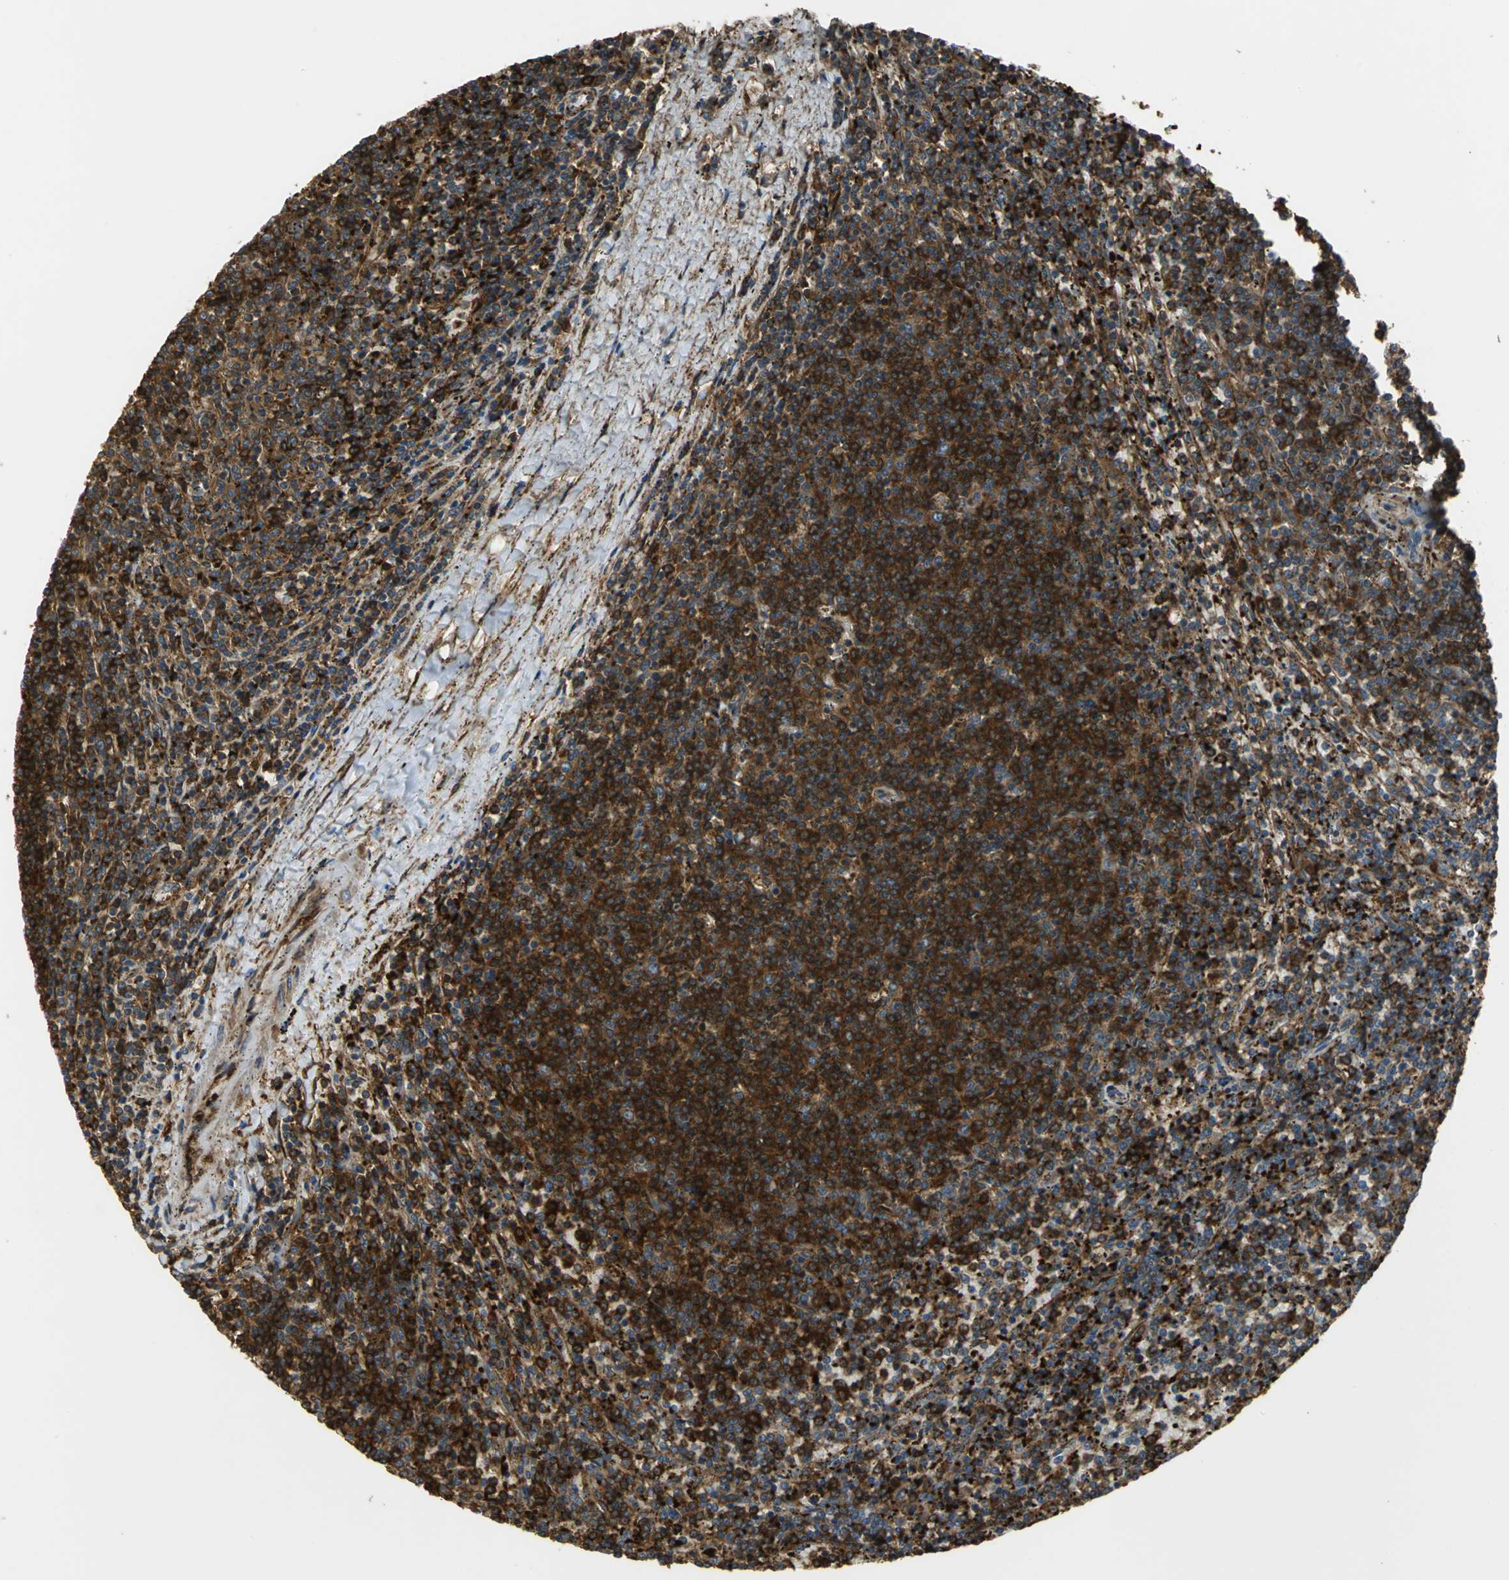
{"staining": {"intensity": "strong", "quantity": ">75%", "location": "cytoplasmic/membranous"}, "tissue": "lymphoma", "cell_type": "Tumor cells", "image_type": "cancer", "snomed": [{"axis": "morphology", "description": "Malignant lymphoma, non-Hodgkin's type, Low grade"}, {"axis": "topography", "description": "Spleen"}], "caption": "Low-grade malignant lymphoma, non-Hodgkin's type stained for a protein (brown) demonstrates strong cytoplasmic/membranous positive staining in about >75% of tumor cells.", "gene": "TLN1", "patient": {"sex": "female", "age": 50}}